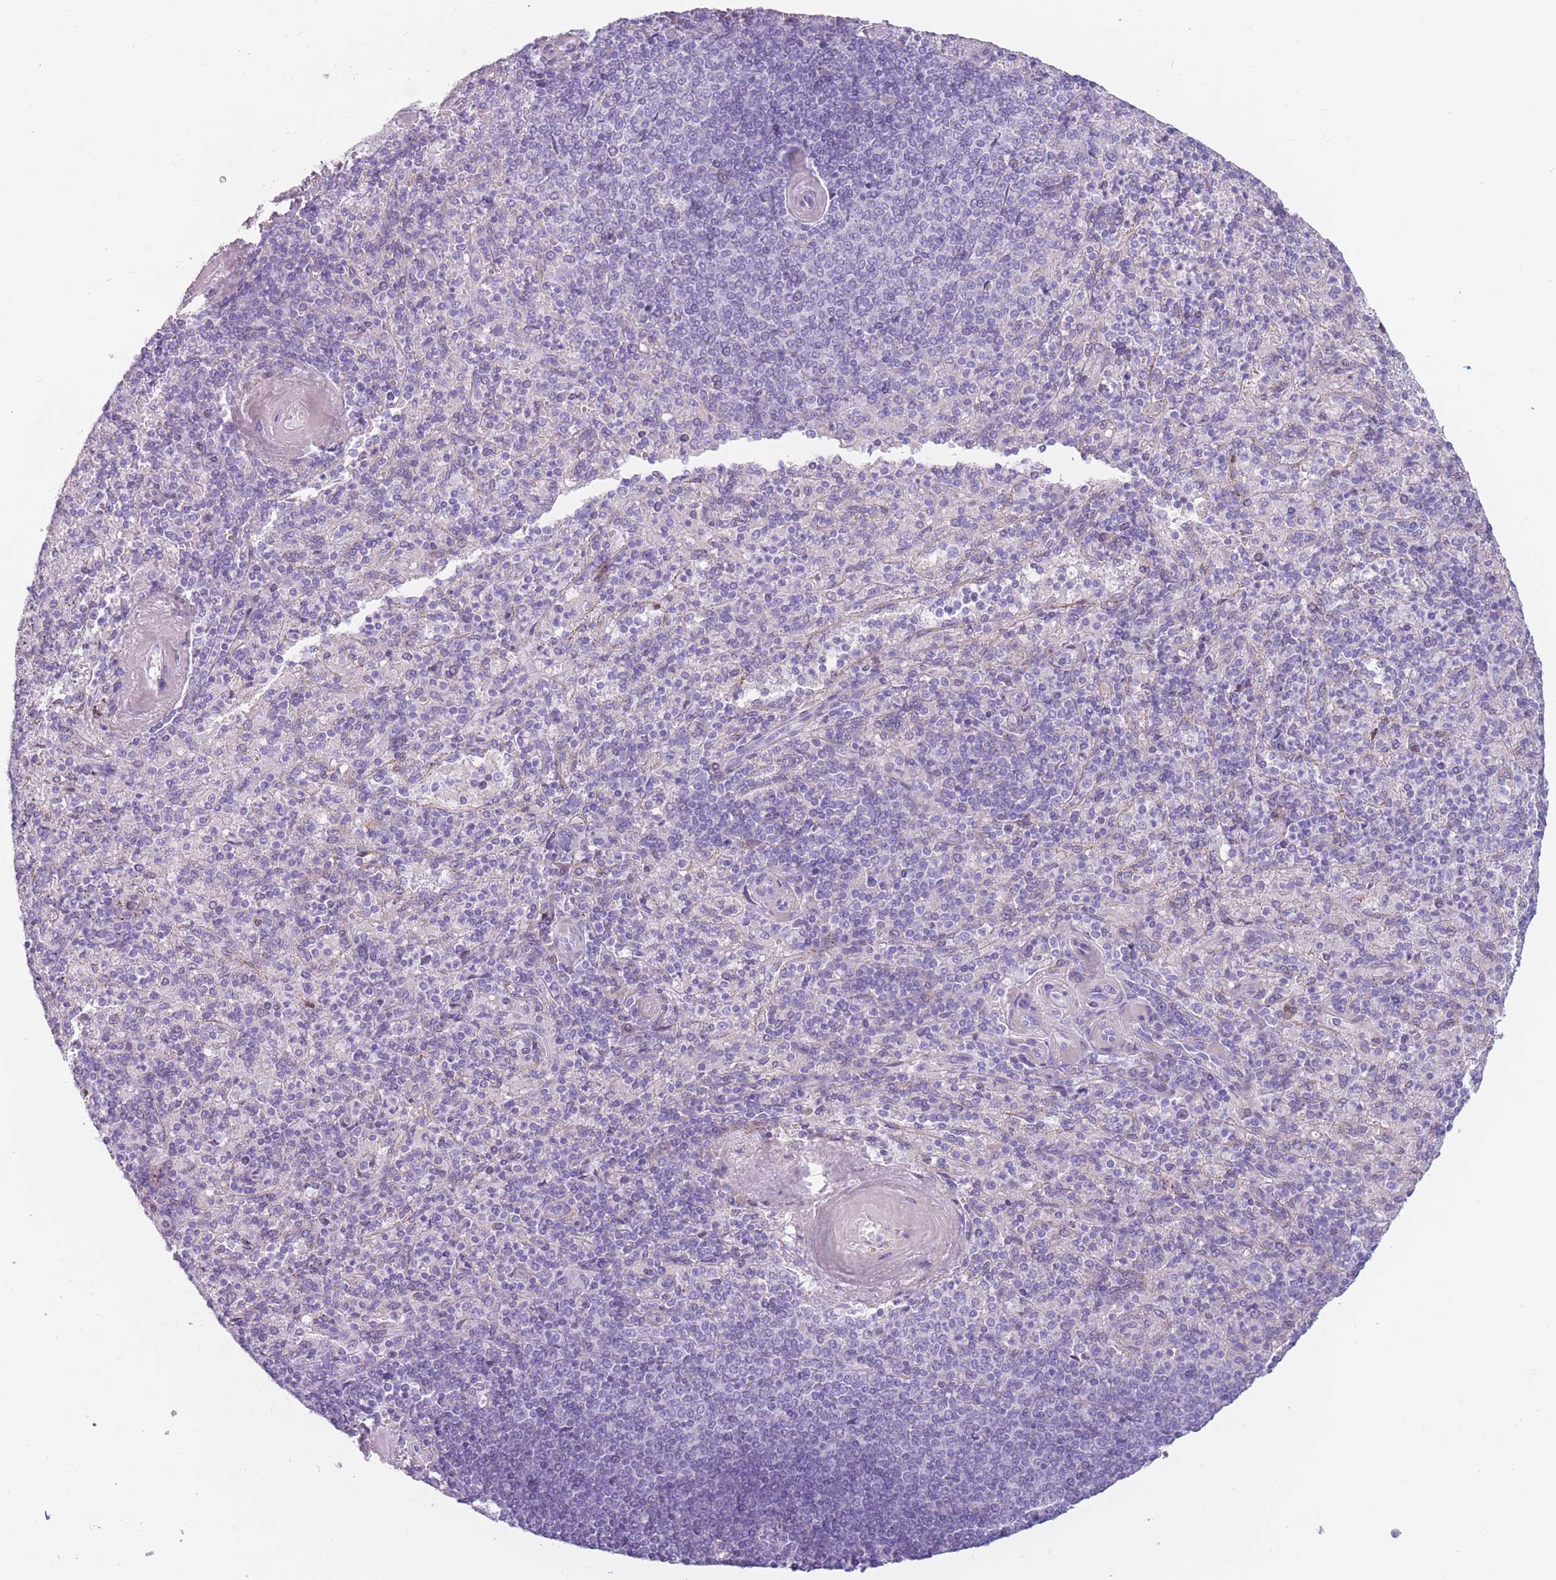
{"staining": {"intensity": "negative", "quantity": "none", "location": "none"}, "tissue": "spleen", "cell_type": "Cells in red pulp", "image_type": "normal", "snomed": [{"axis": "morphology", "description": "Normal tissue, NOS"}, {"axis": "topography", "description": "Spleen"}], "caption": "A micrograph of spleen stained for a protein demonstrates no brown staining in cells in red pulp. The staining is performed using DAB brown chromogen with nuclei counter-stained in using hematoxylin.", "gene": "COL27A1", "patient": {"sex": "male", "age": 82}}